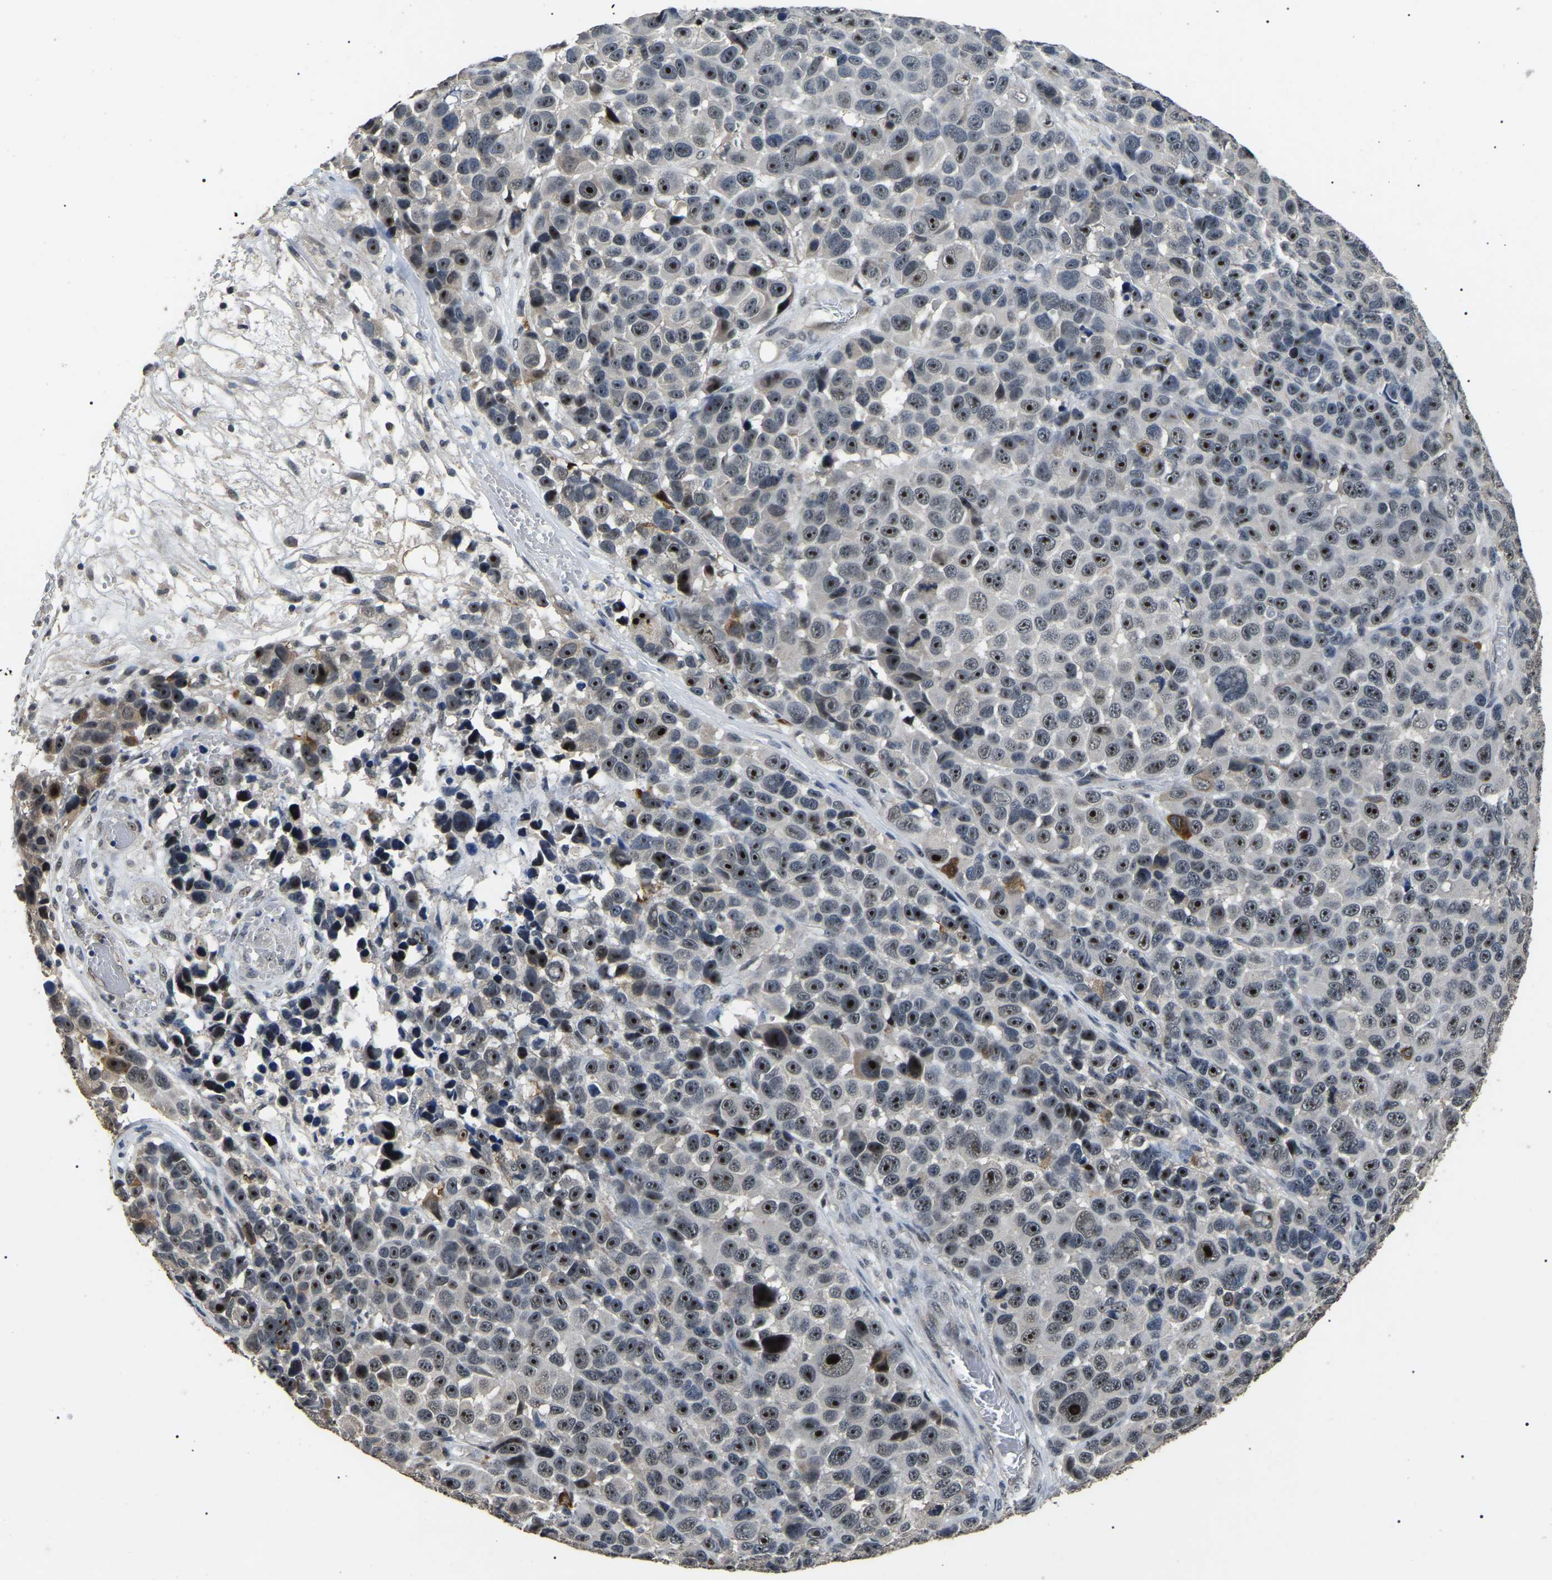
{"staining": {"intensity": "strong", "quantity": ">75%", "location": "nuclear"}, "tissue": "melanoma", "cell_type": "Tumor cells", "image_type": "cancer", "snomed": [{"axis": "morphology", "description": "Malignant melanoma, NOS"}, {"axis": "topography", "description": "Skin"}], "caption": "IHC image of neoplastic tissue: human malignant melanoma stained using immunohistochemistry (IHC) exhibits high levels of strong protein expression localized specifically in the nuclear of tumor cells, appearing as a nuclear brown color.", "gene": "PPM1E", "patient": {"sex": "male", "age": 53}}